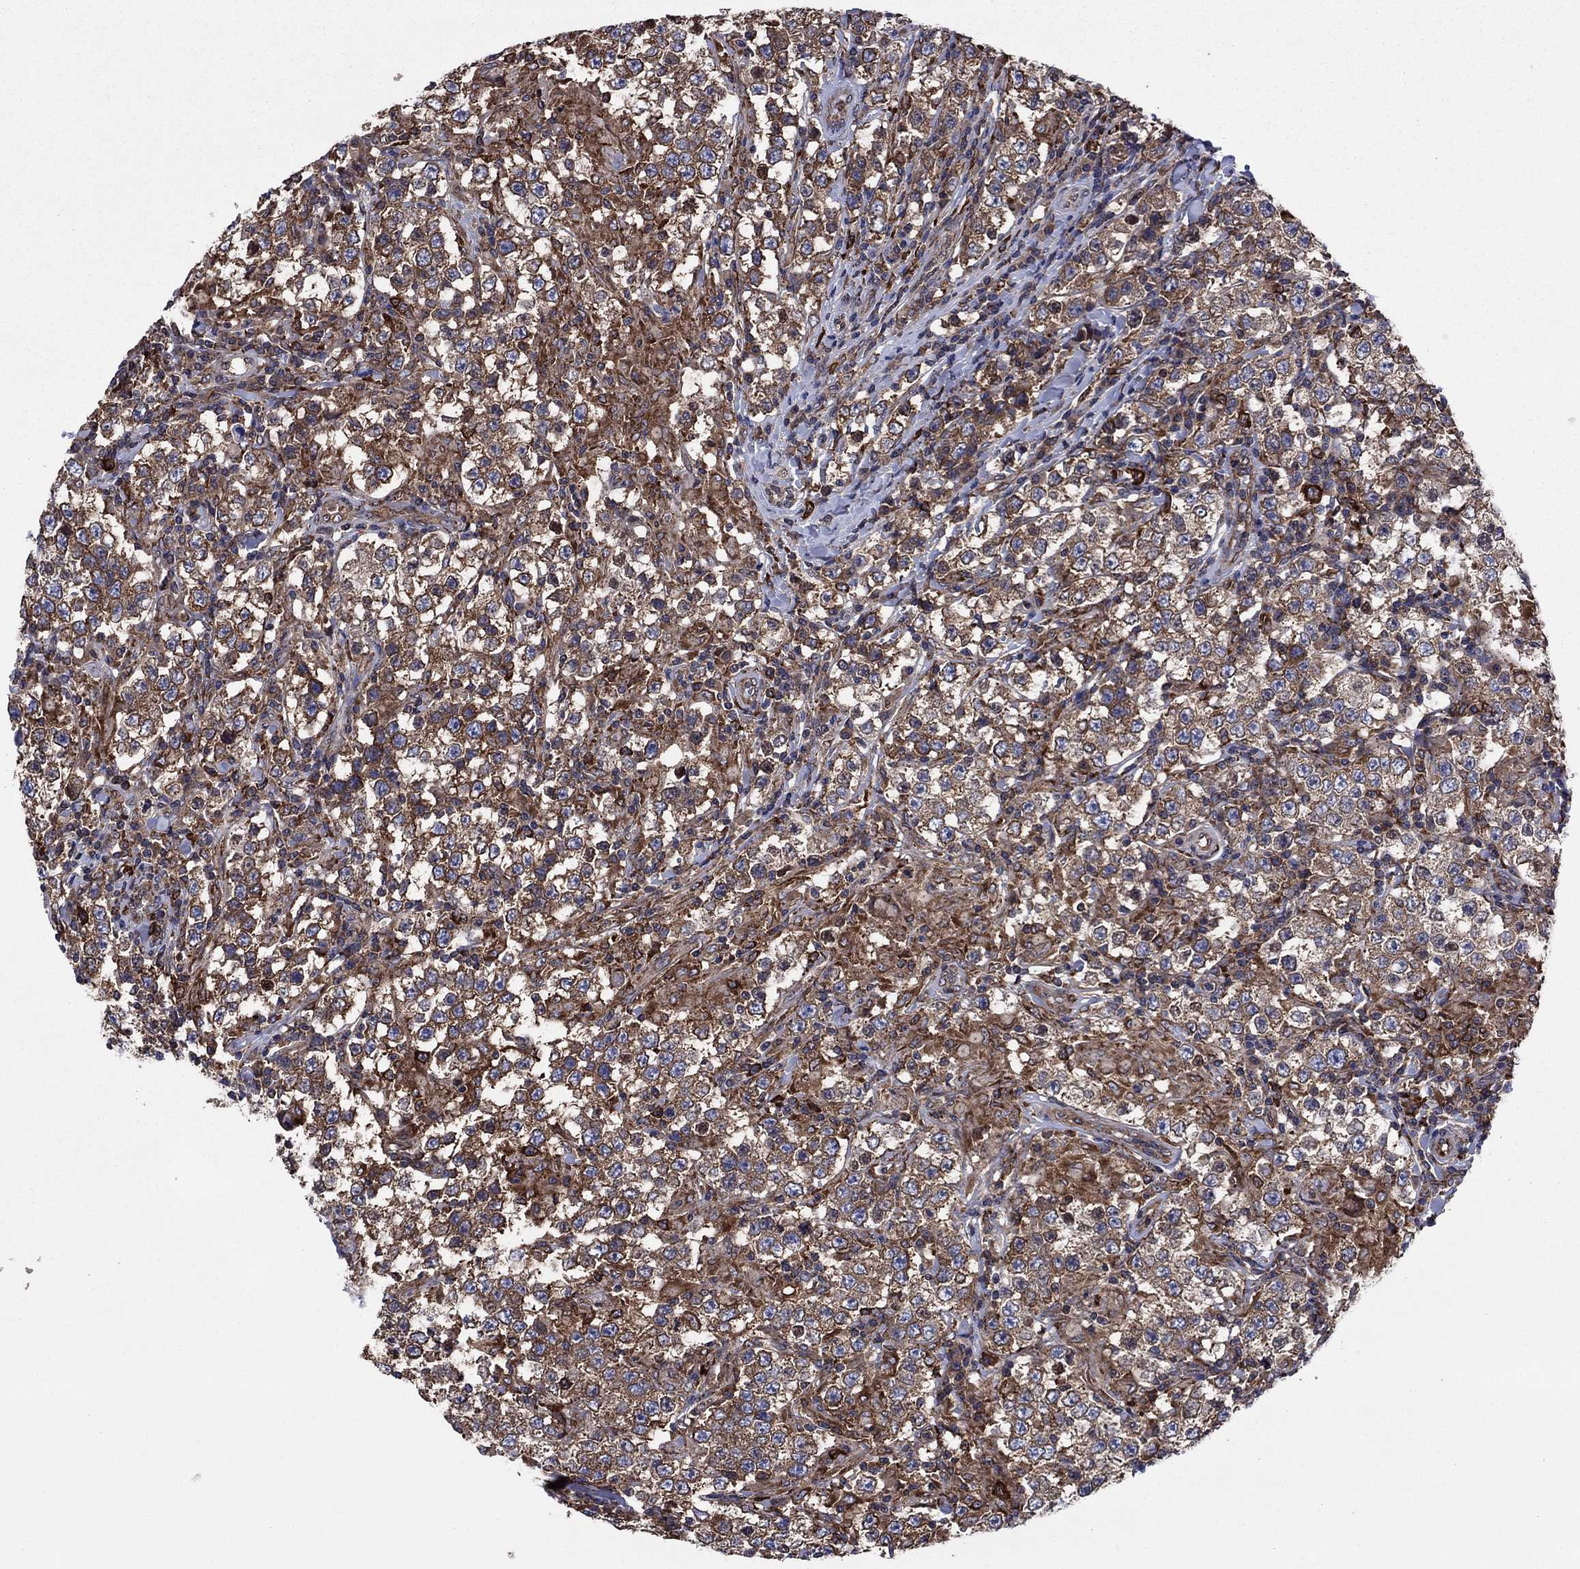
{"staining": {"intensity": "strong", "quantity": "25%-75%", "location": "cytoplasmic/membranous"}, "tissue": "testis cancer", "cell_type": "Tumor cells", "image_type": "cancer", "snomed": [{"axis": "morphology", "description": "Seminoma, NOS"}, {"axis": "morphology", "description": "Carcinoma, Embryonal, NOS"}, {"axis": "topography", "description": "Testis"}], "caption": "Strong cytoplasmic/membranous protein positivity is appreciated in about 25%-75% of tumor cells in testis cancer (embryonal carcinoma).", "gene": "YBX1", "patient": {"sex": "male", "age": 41}}